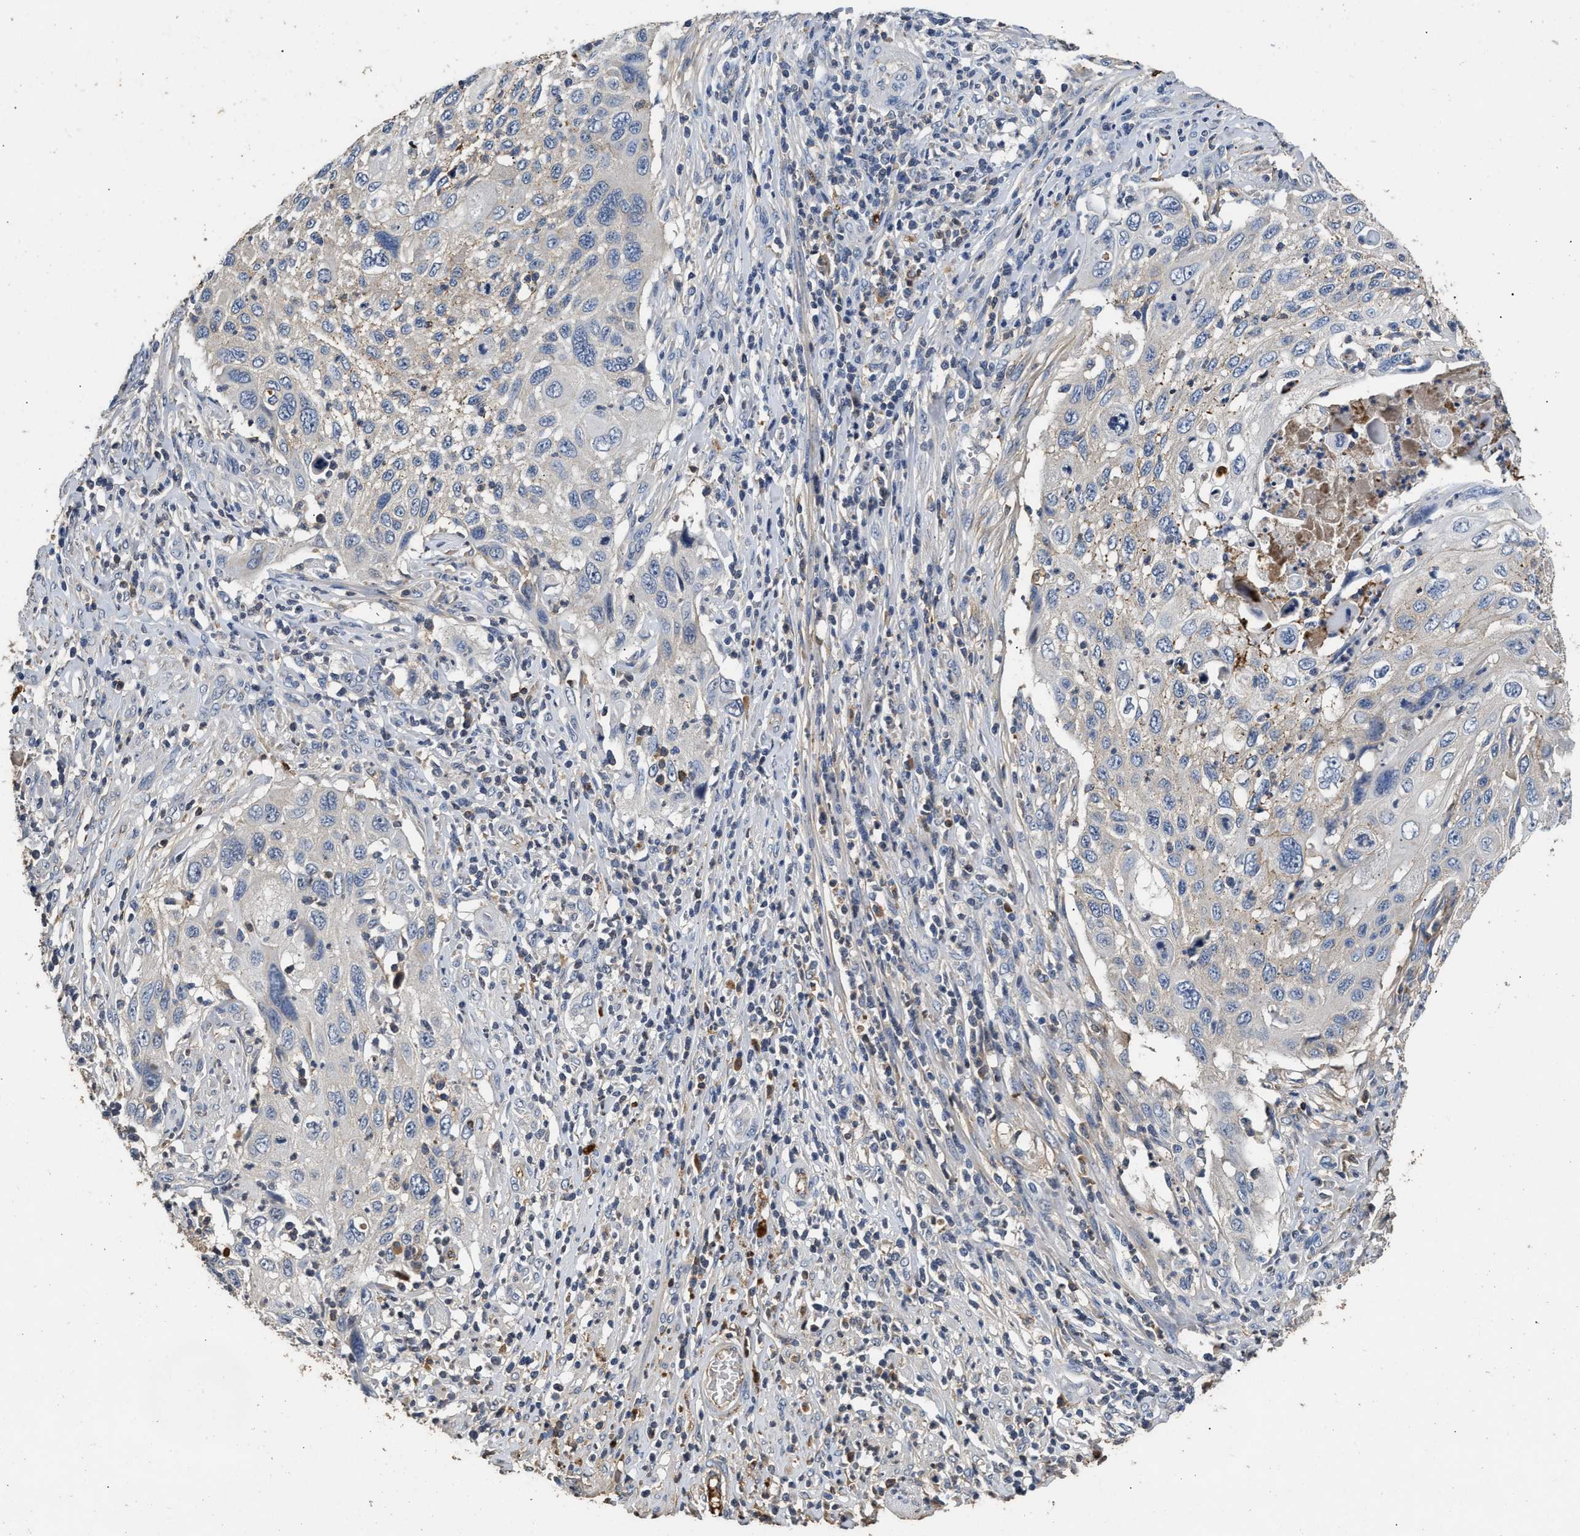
{"staining": {"intensity": "weak", "quantity": "<25%", "location": "cytoplasmic/membranous"}, "tissue": "cervical cancer", "cell_type": "Tumor cells", "image_type": "cancer", "snomed": [{"axis": "morphology", "description": "Squamous cell carcinoma, NOS"}, {"axis": "topography", "description": "Cervix"}], "caption": "Human cervical squamous cell carcinoma stained for a protein using immunohistochemistry (IHC) demonstrates no expression in tumor cells.", "gene": "C3", "patient": {"sex": "female", "age": 70}}